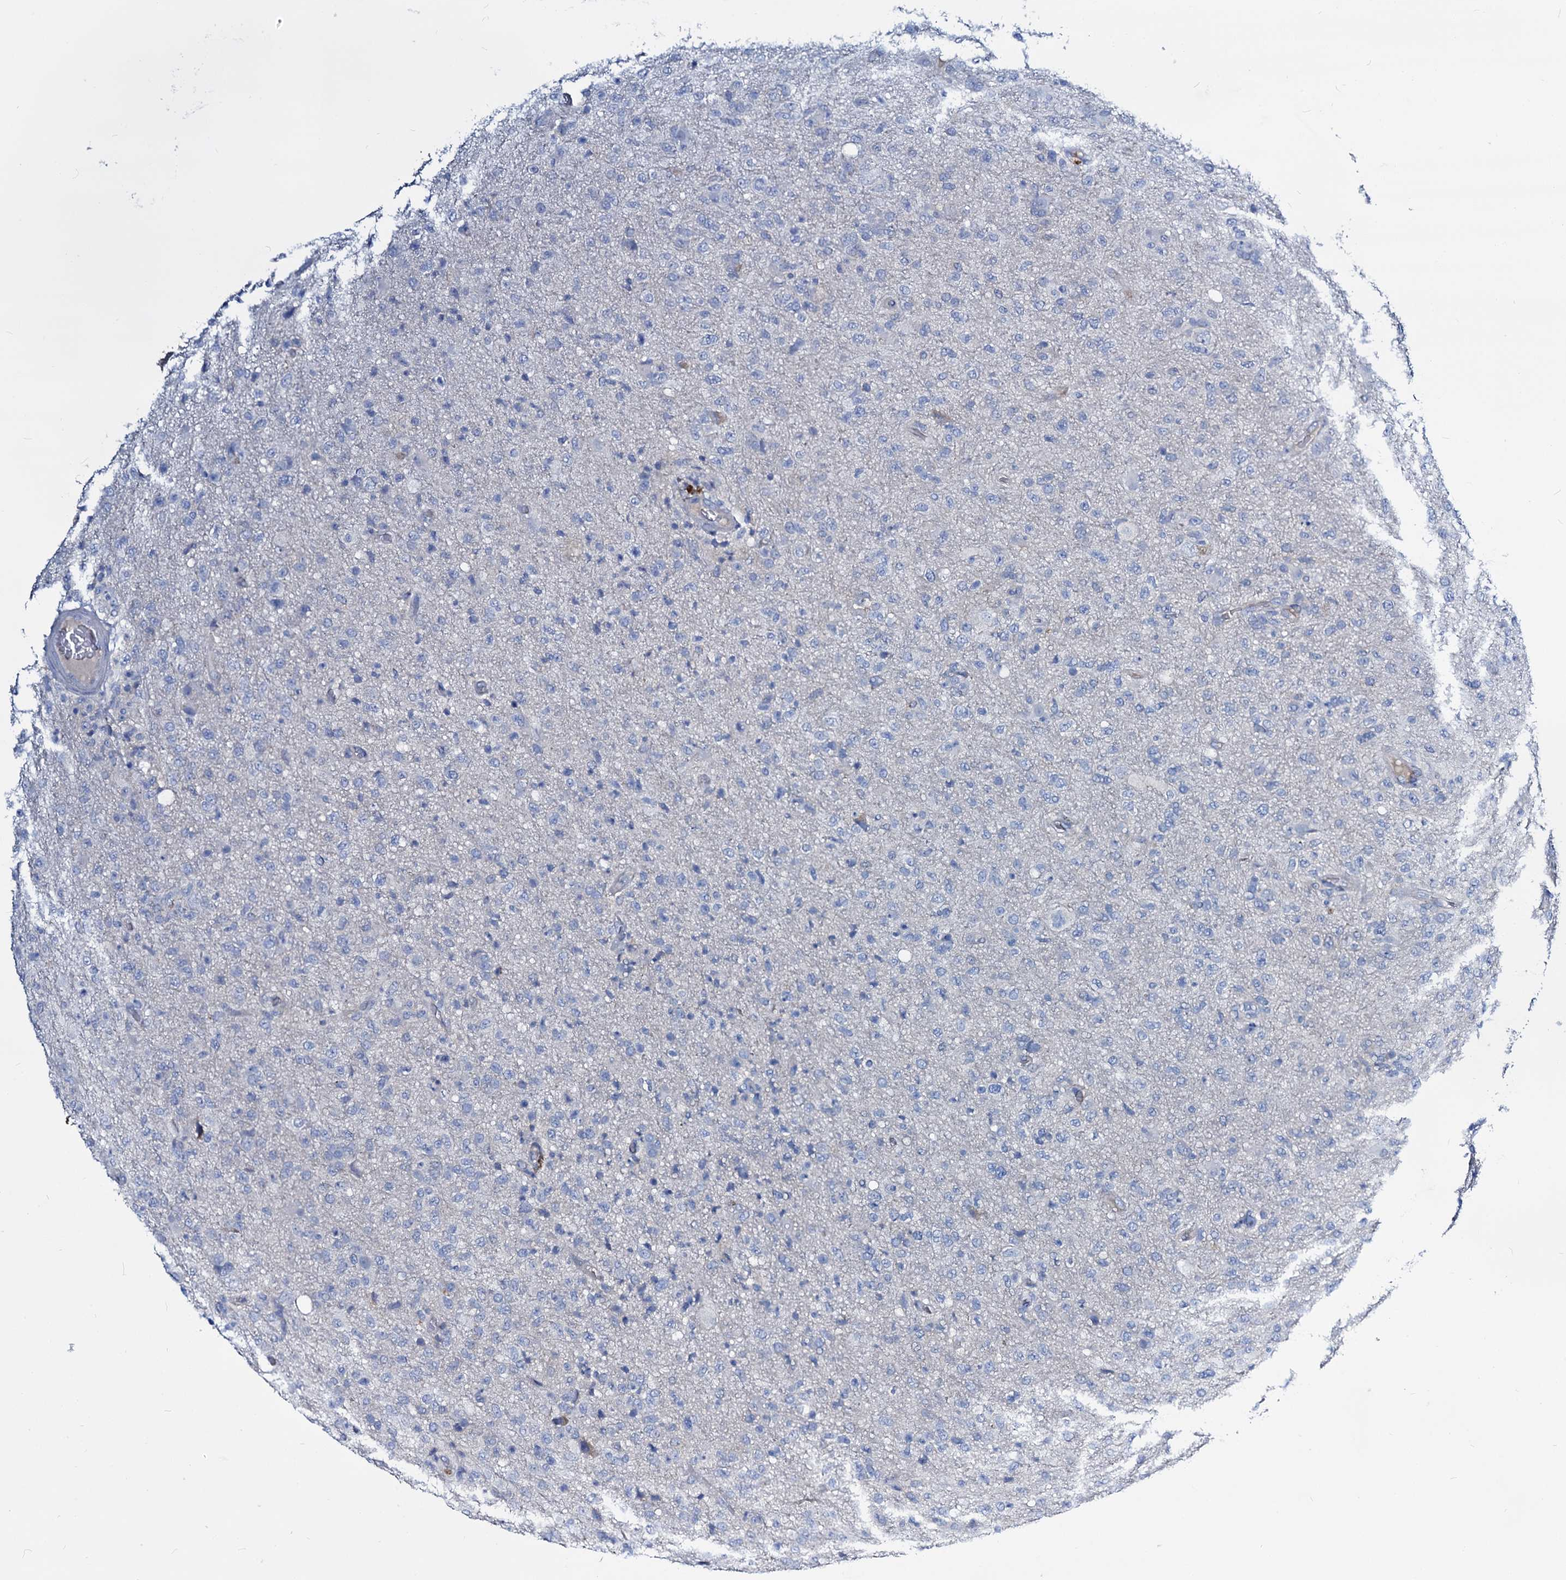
{"staining": {"intensity": "negative", "quantity": "none", "location": "none"}, "tissue": "glioma", "cell_type": "Tumor cells", "image_type": "cancer", "snomed": [{"axis": "morphology", "description": "Glioma, malignant, High grade"}, {"axis": "topography", "description": "Brain"}], "caption": "Micrograph shows no significant protein staining in tumor cells of malignant high-grade glioma.", "gene": "DYDC2", "patient": {"sex": "female", "age": 57}}